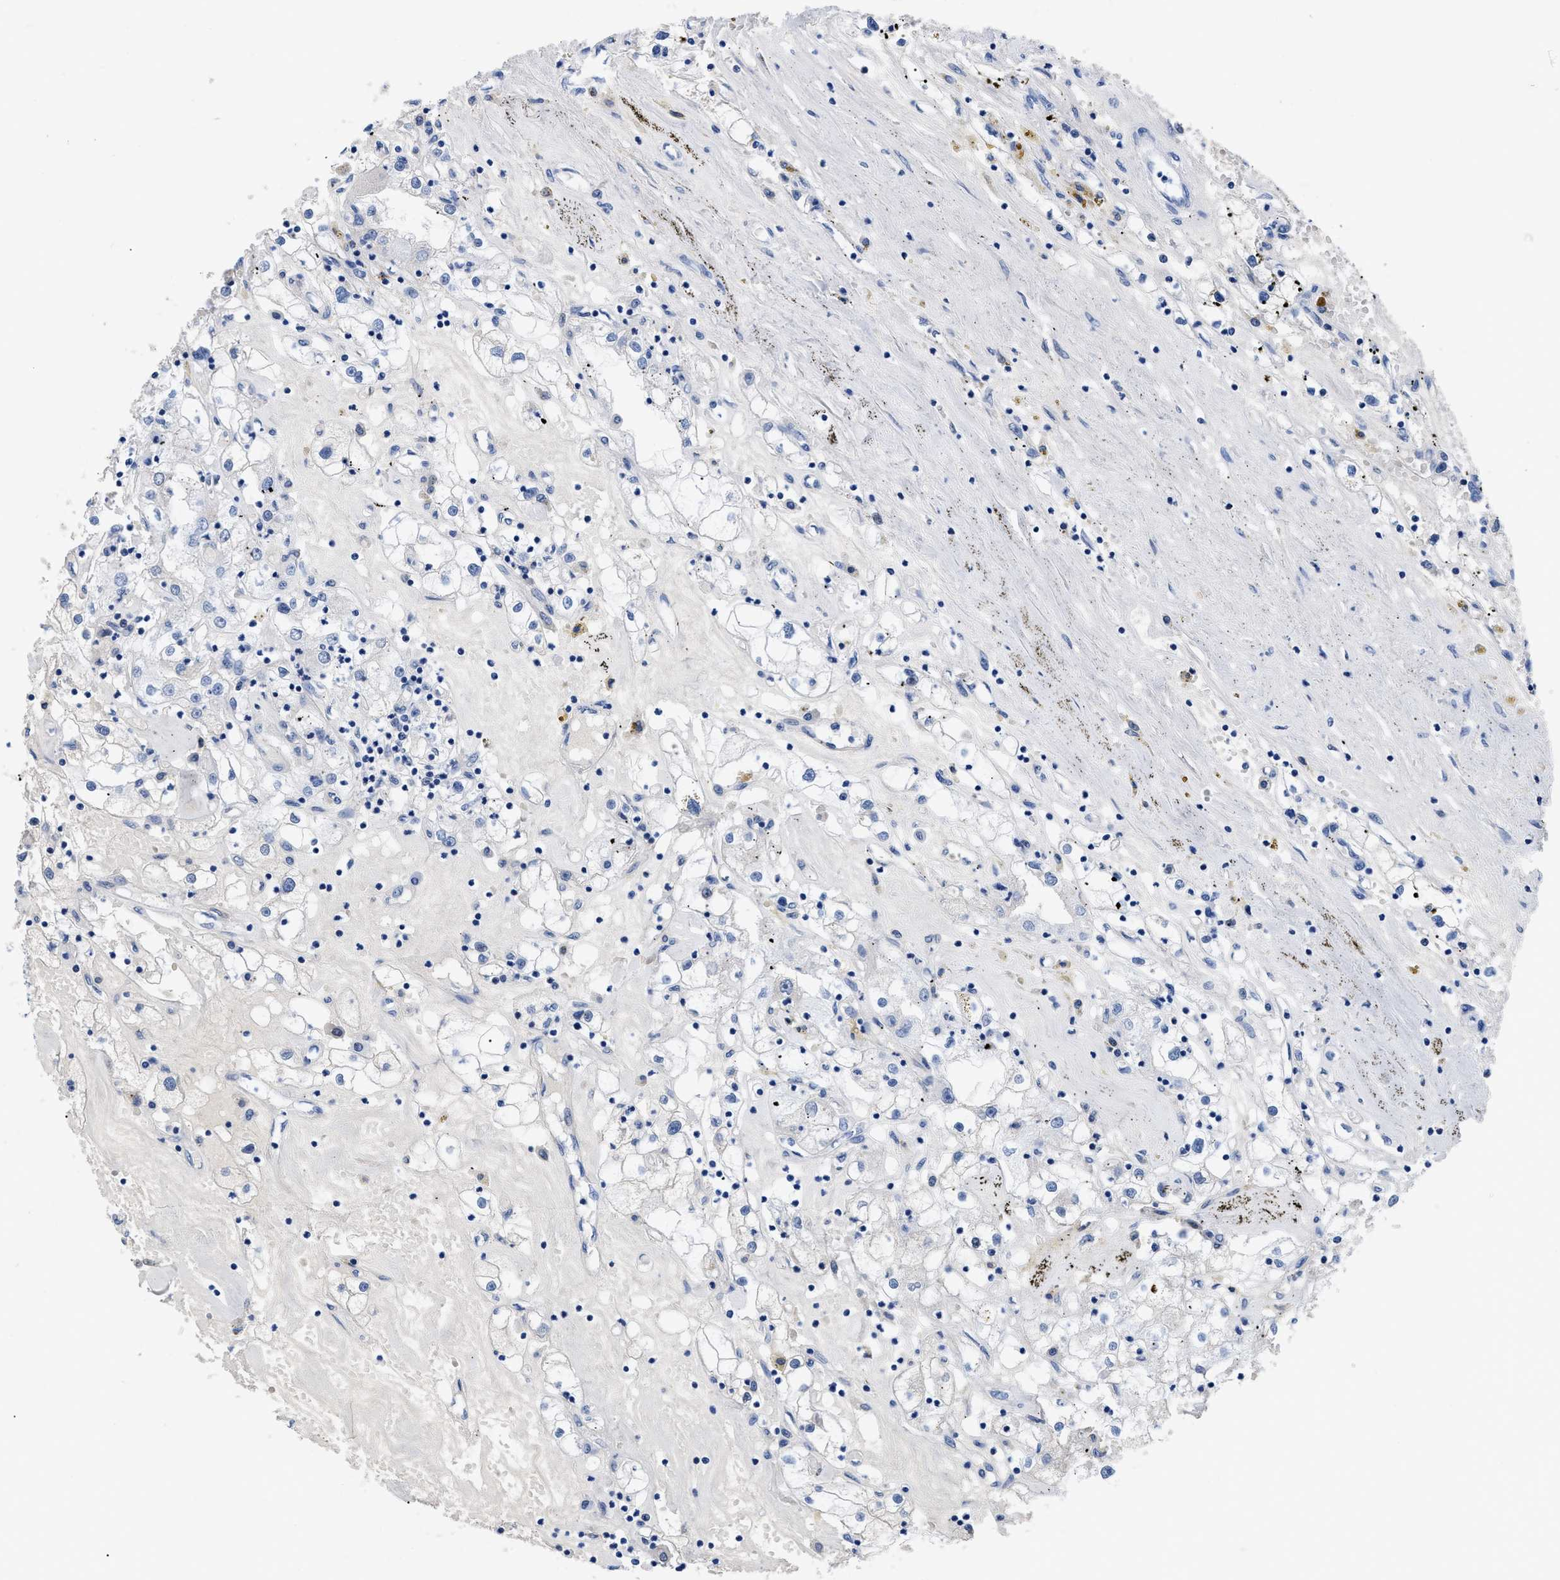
{"staining": {"intensity": "negative", "quantity": "none", "location": "none"}, "tissue": "renal cancer", "cell_type": "Tumor cells", "image_type": "cancer", "snomed": [{"axis": "morphology", "description": "Adenocarcinoma, NOS"}, {"axis": "topography", "description": "Kidney"}], "caption": "An image of renal cancer (adenocarcinoma) stained for a protein displays no brown staining in tumor cells. (Stains: DAB immunohistochemistry with hematoxylin counter stain, Microscopy: brightfield microscopy at high magnification).", "gene": "TMEM68", "patient": {"sex": "male", "age": 56}}